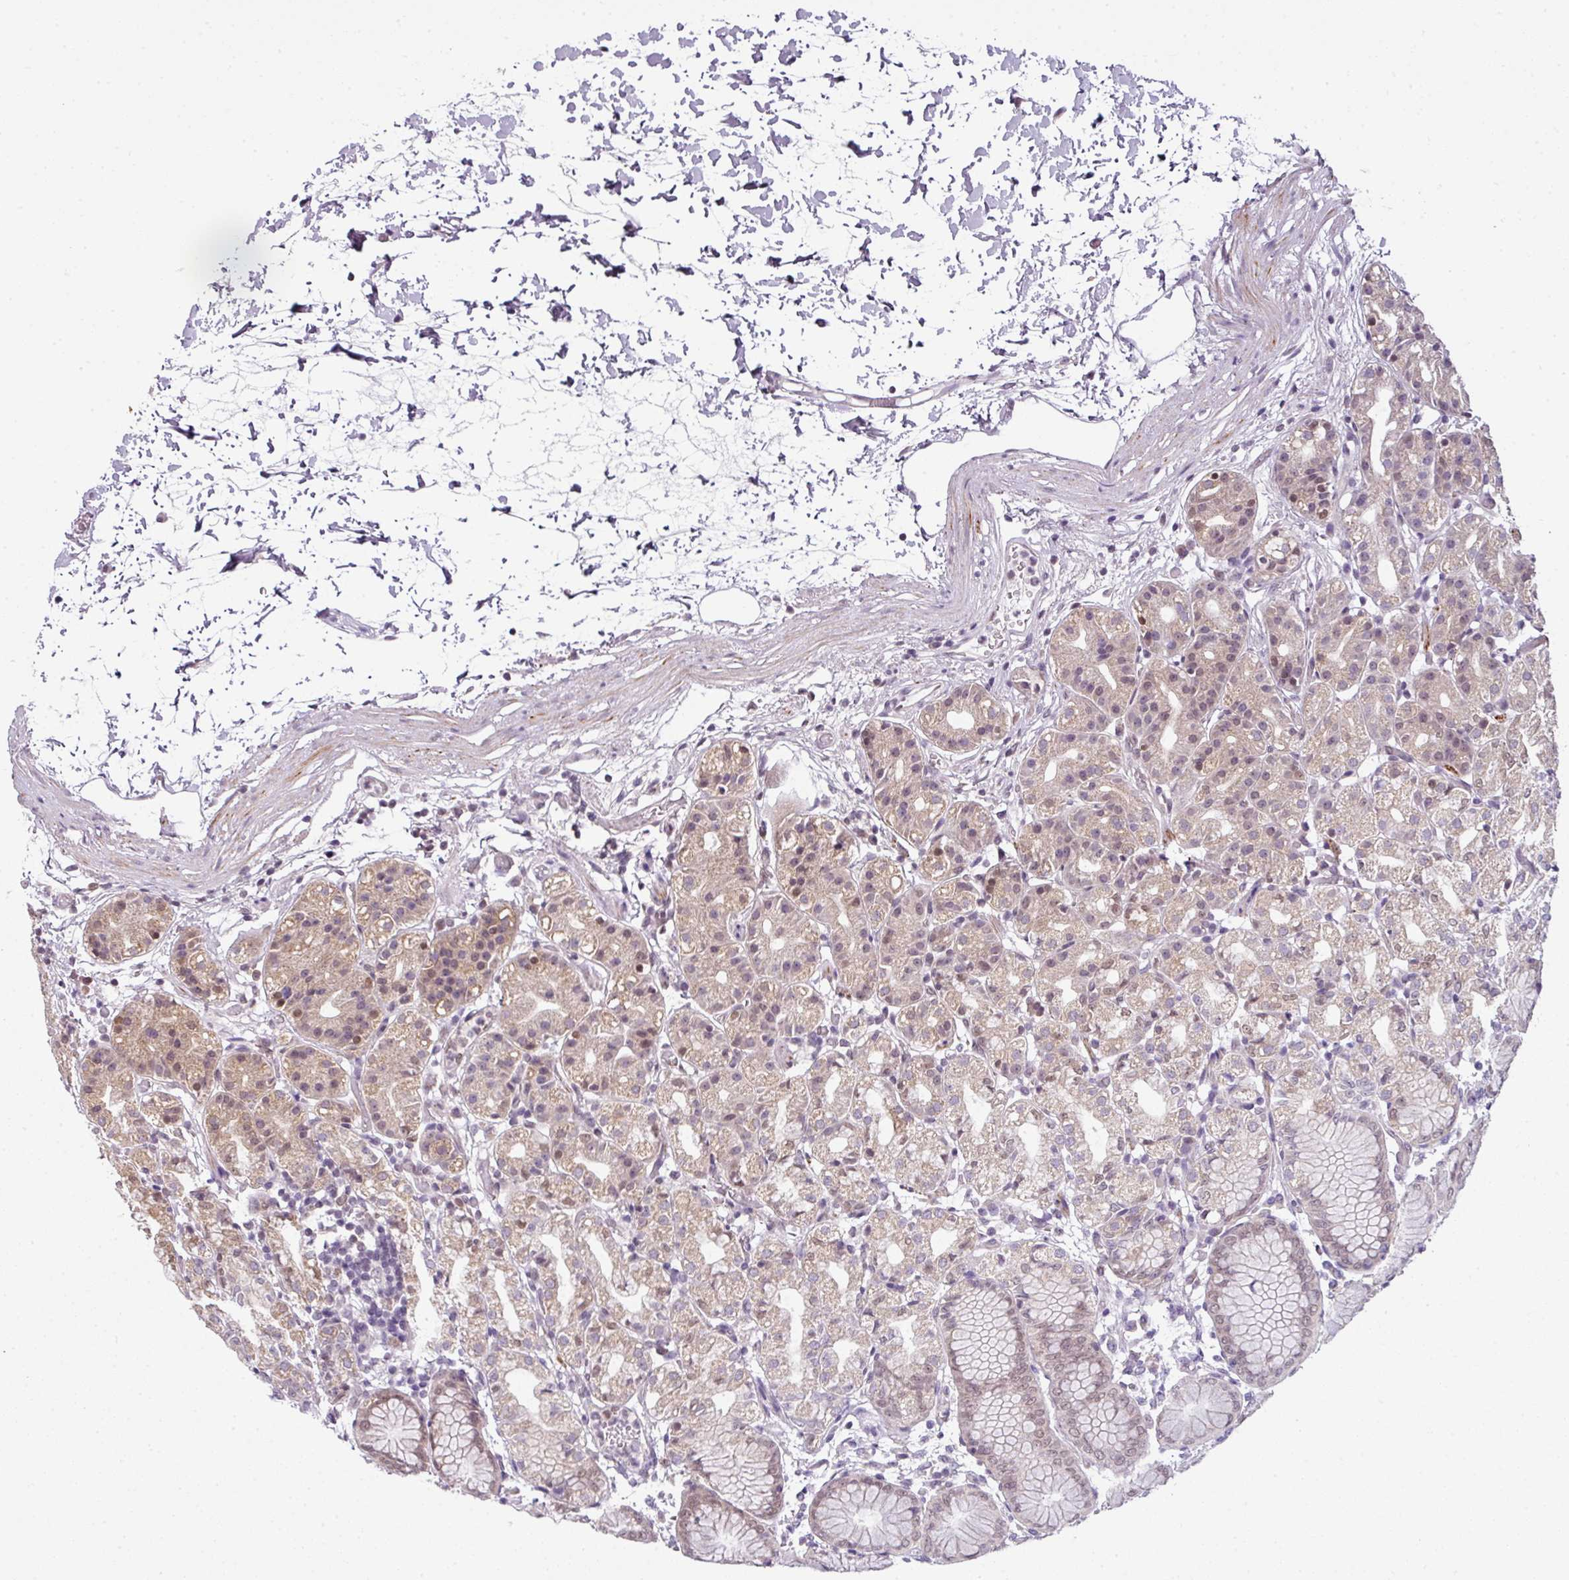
{"staining": {"intensity": "moderate", "quantity": "25%-75%", "location": "nuclear"}, "tissue": "stomach", "cell_type": "Glandular cells", "image_type": "normal", "snomed": [{"axis": "morphology", "description": "Normal tissue, NOS"}, {"axis": "topography", "description": "Stomach"}], "caption": "Immunohistochemistry photomicrograph of unremarkable human stomach stained for a protein (brown), which demonstrates medium levels of moderate nuclear positivity in about 25%-75% of glandular cells.", "gene": "DERPC", "patient": {"sex": "female", "age": 57}}